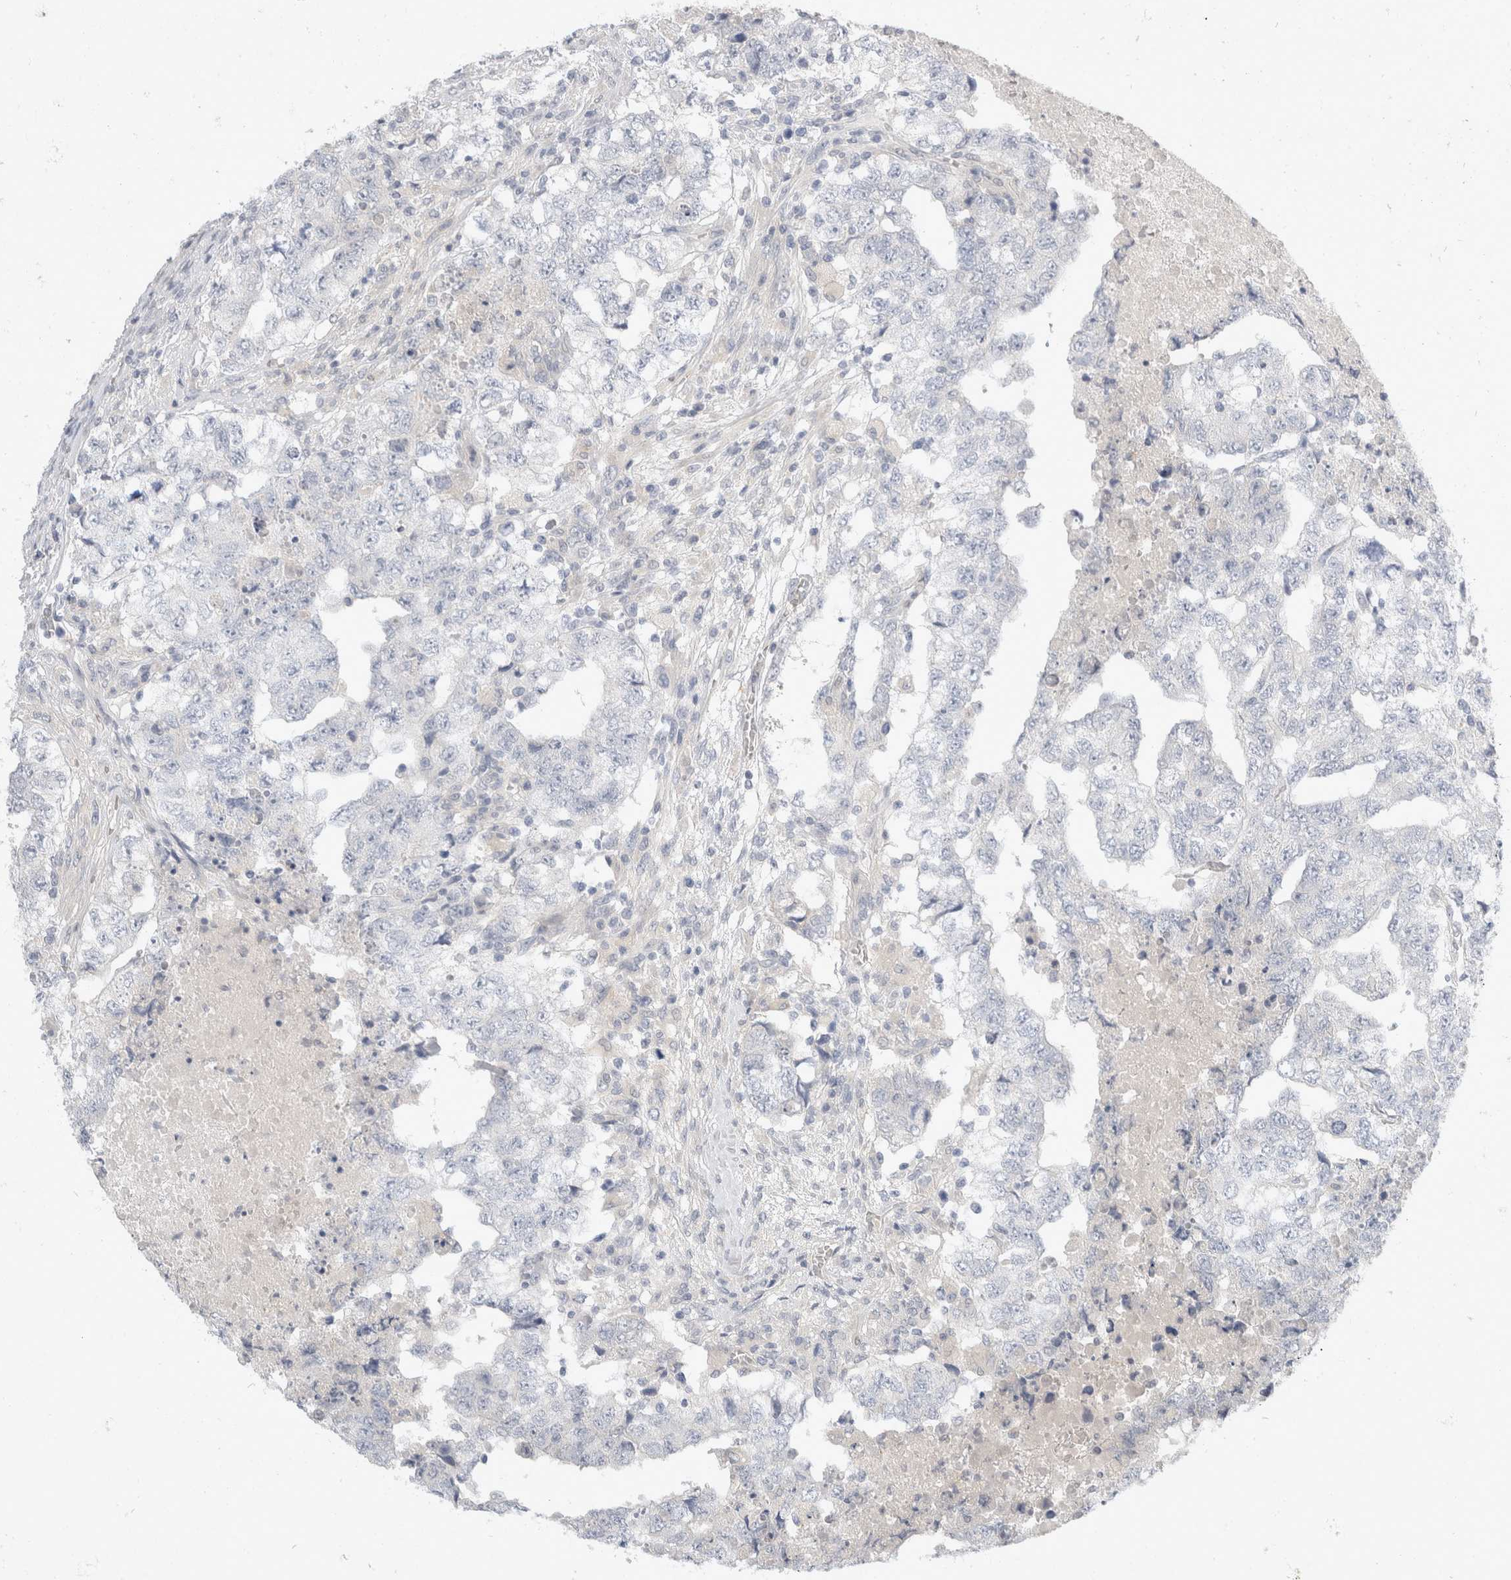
{"staining": {"intensity": "negative", "quantity": "none", "location": "none"}, "tissue": "testis cancer", "cell_type": "Tumor cells", "image_type": "cancer", "snomed": [{"axis": "morphology", "description": "Carcinoma, Embryonal, NOS"}, {"axis": "topography", "description": "Testis"}], "caption": "Immunohistochemistry (IHC) of human testis cancer (embryonal carcinoma) reveals no positivity in tumor cells. (Brightfield microscopy of DAB immunohistochemistry at high magnification).", "gene": "TOM1L2", "patient": {"sex": "male", "age": 36}}